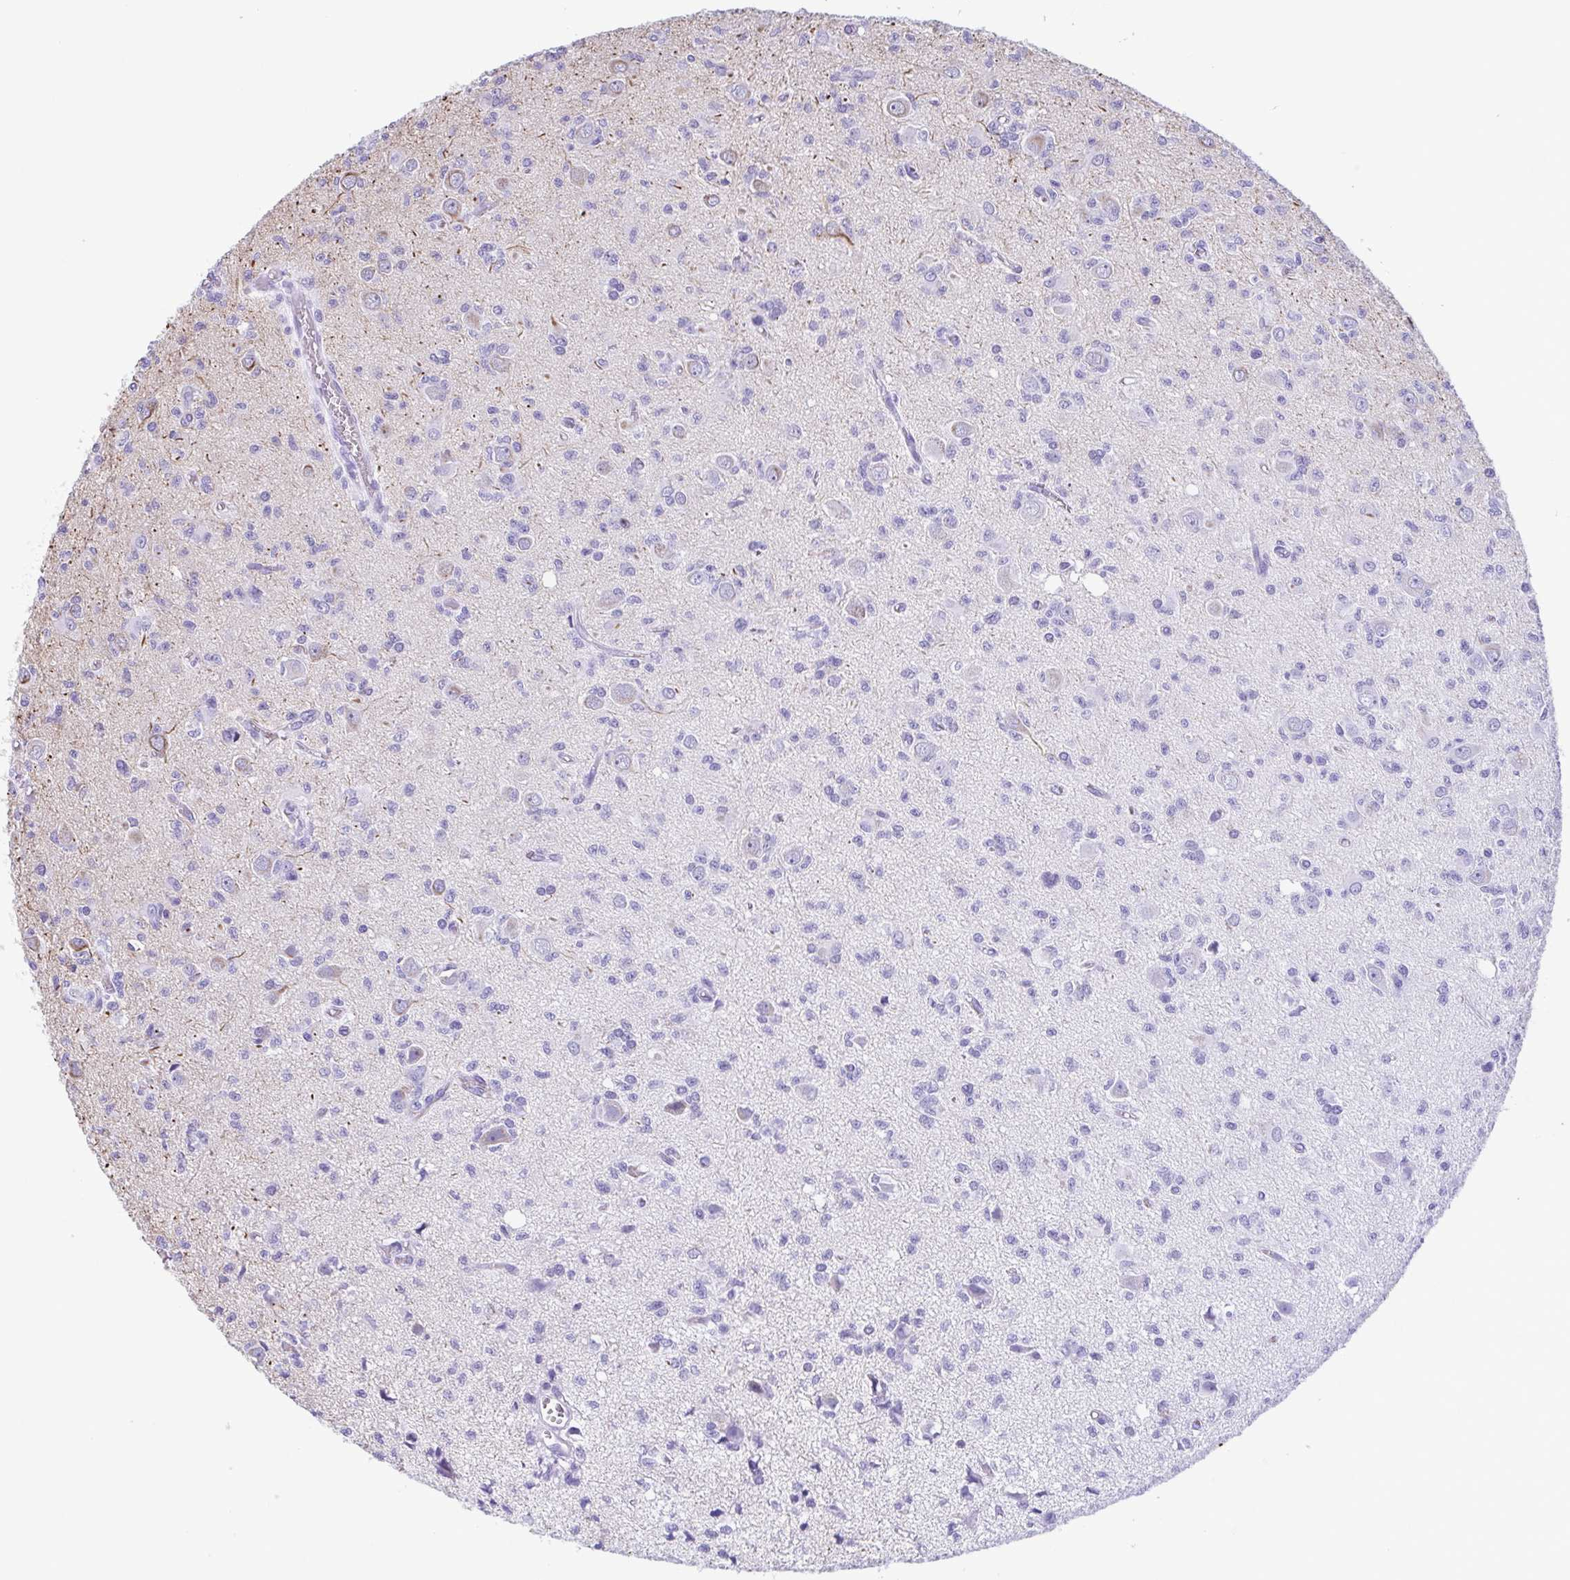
{"staining": {"intensity": "negative", "quantity": "none", "location": "none"}, "tissue": "glioma", "cell_type": "Tumor cells", "image_type": "cancer", "snomed": [{"axis": "morphology", "description": "Glioma, malignant, Low grade"}, {"axis": "topography", "description": "Brain"}], "caption": "Immunohistochemical staining of glioma exhibits no significant staining in tumor cells.", "gene": "TCEAL3", "patient": {"sex": "male", "age": 64}}